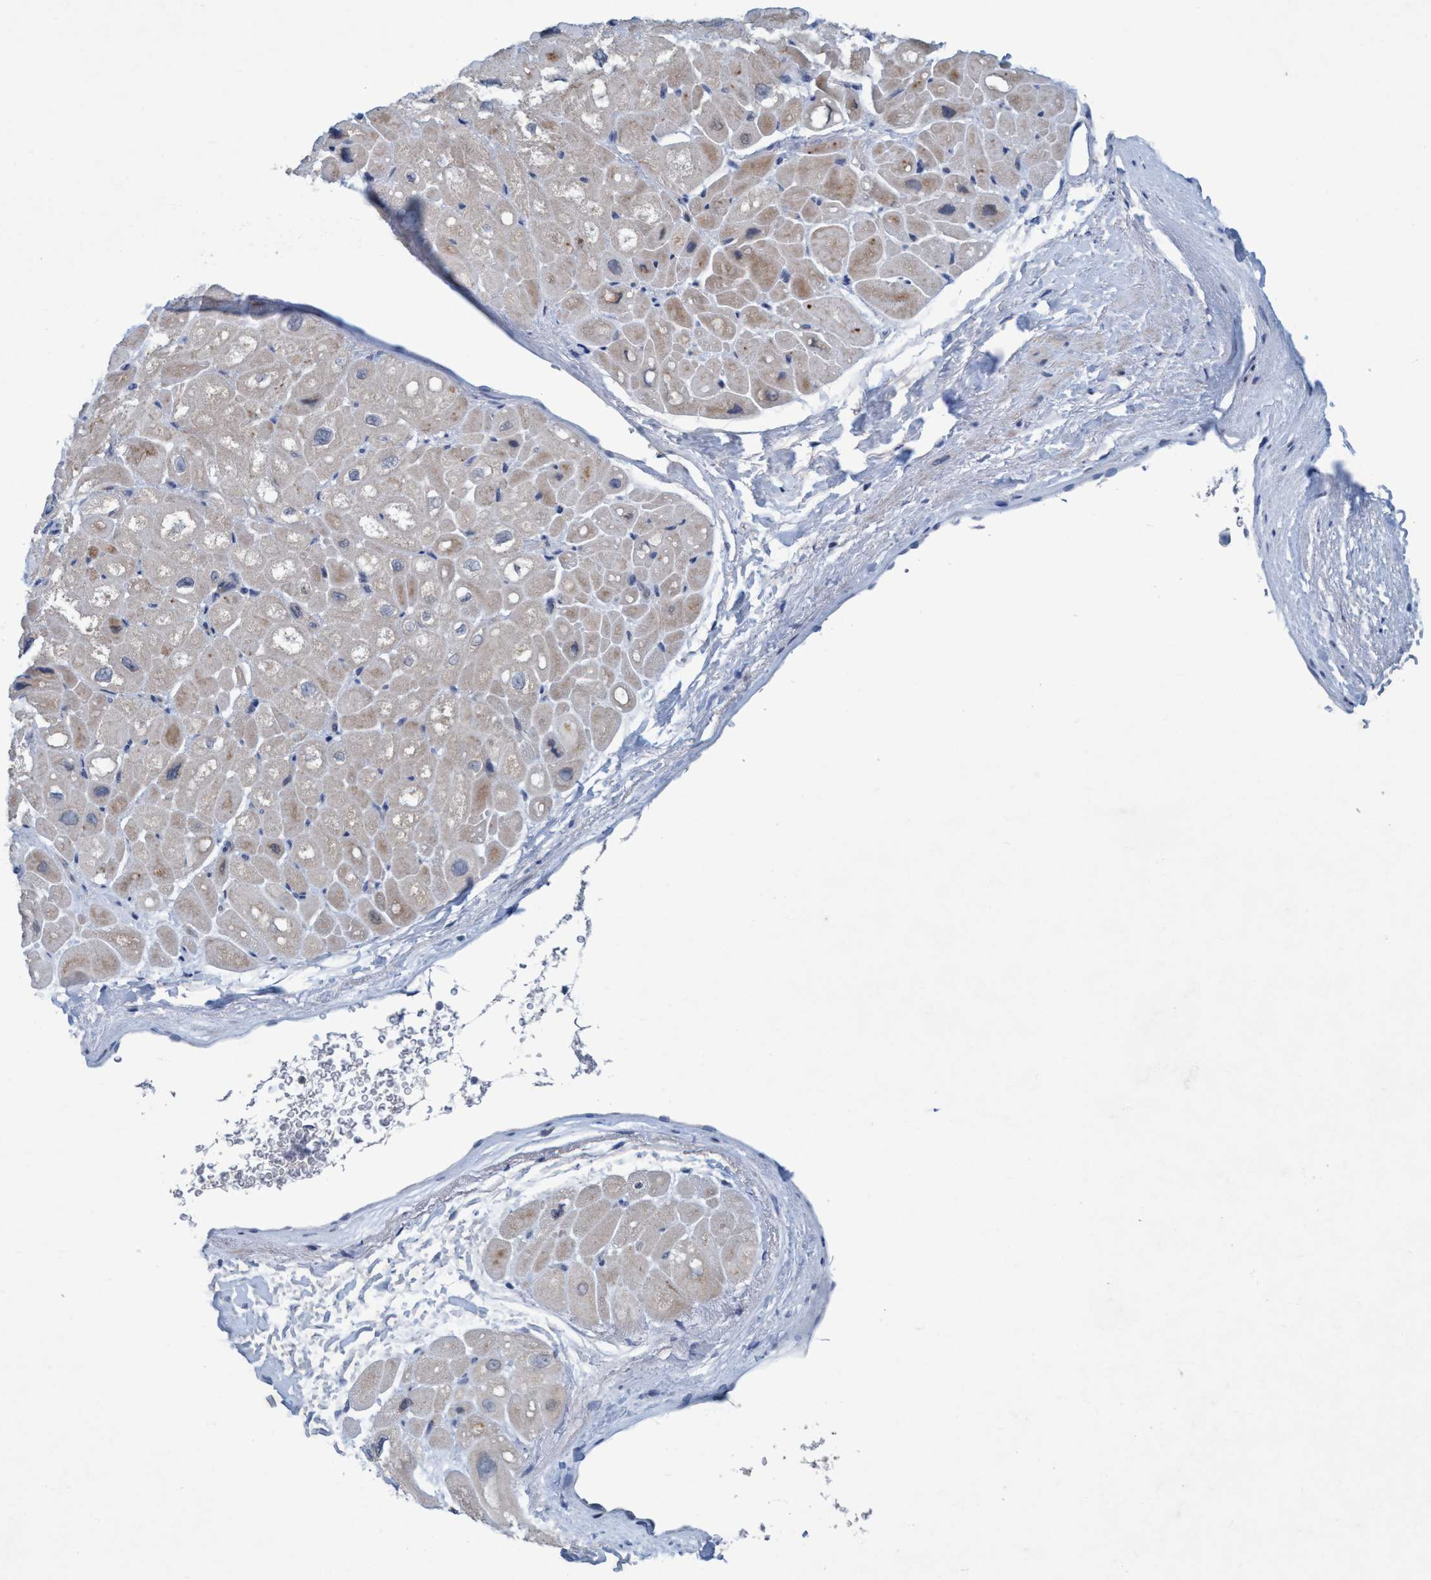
{"staining": {"intensity": "weak", "quantity": "25%-75%", "location": "cytoplasmic/membranous"}, "tissue": "heart muscle", "cell_type": "Cardiomyocytes", "image_type": "normal", "snomed": [{"axis": "morphology", "description": "Normal tissue, NOS"}, {"axis": "topography", "description": "Heart"}], "caption": "About 25%-75% of cardiomyocytes in benign human heart muscle display weak cytoplasmic/membranous protein expression as visualized by brown immunohistochemical staining.", "gene": "RNF208", "patient": {"sex": "male", "age": 49}}